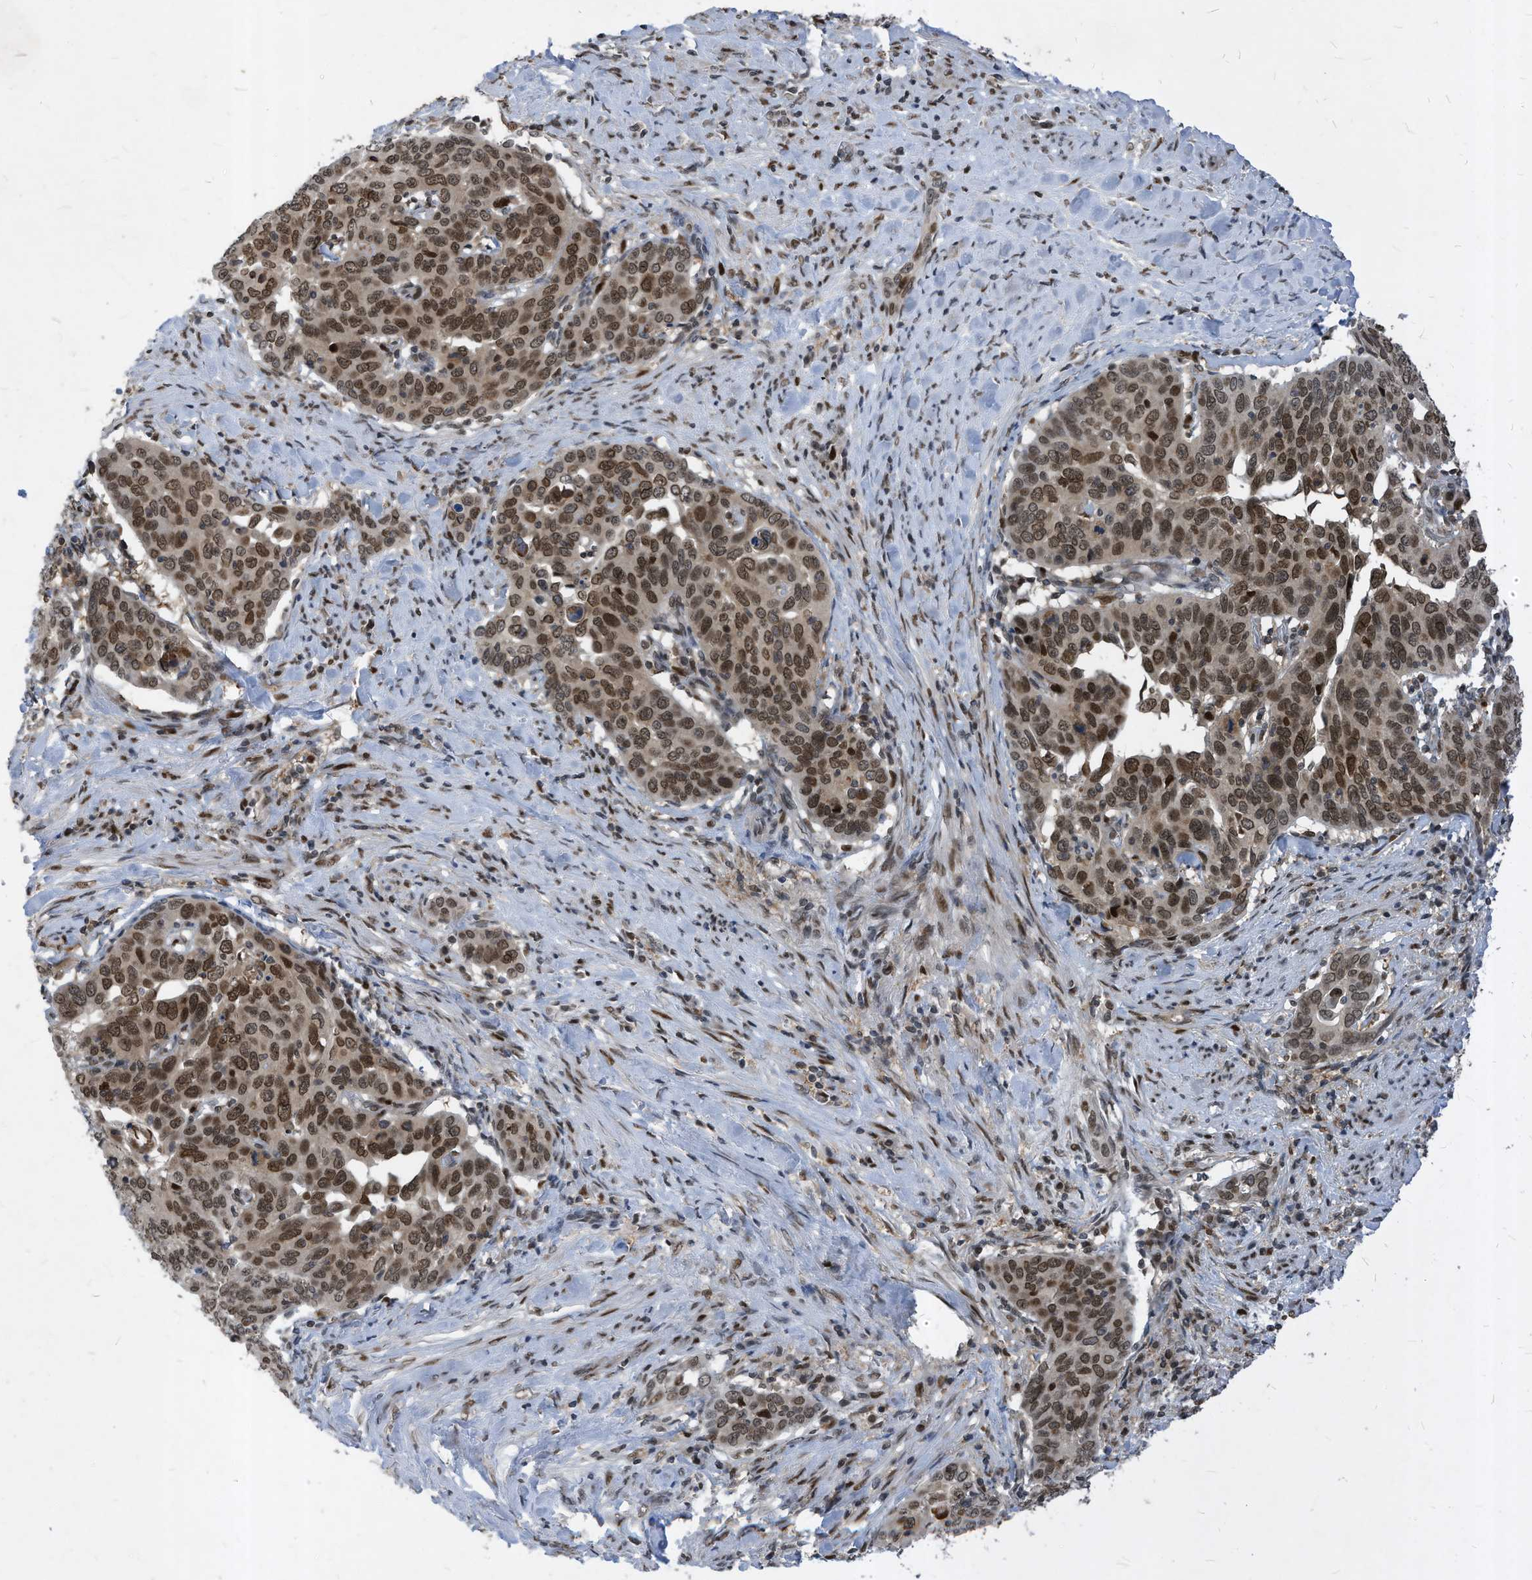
{"staining": {"intensity": "moderate", "quantity": ">75%", "location": "nuclear"}, "tissue": "cervical cancer", "cell_type": "Tumor cells", "image_type": "cancer", "snomed": [{"axis": "morphology", "description": "Squamous cell carcinoma, NOS"}, {"axis": "topography", "description": "Cervix"}], "caption": "Tumor cells show medium levels of moderate nuclear positivity in about >75% of cells in cervical cancer (squamous cell carcinoma).", "gene": "KPNB1", "patient": {"sex": "female", "age": 60}}